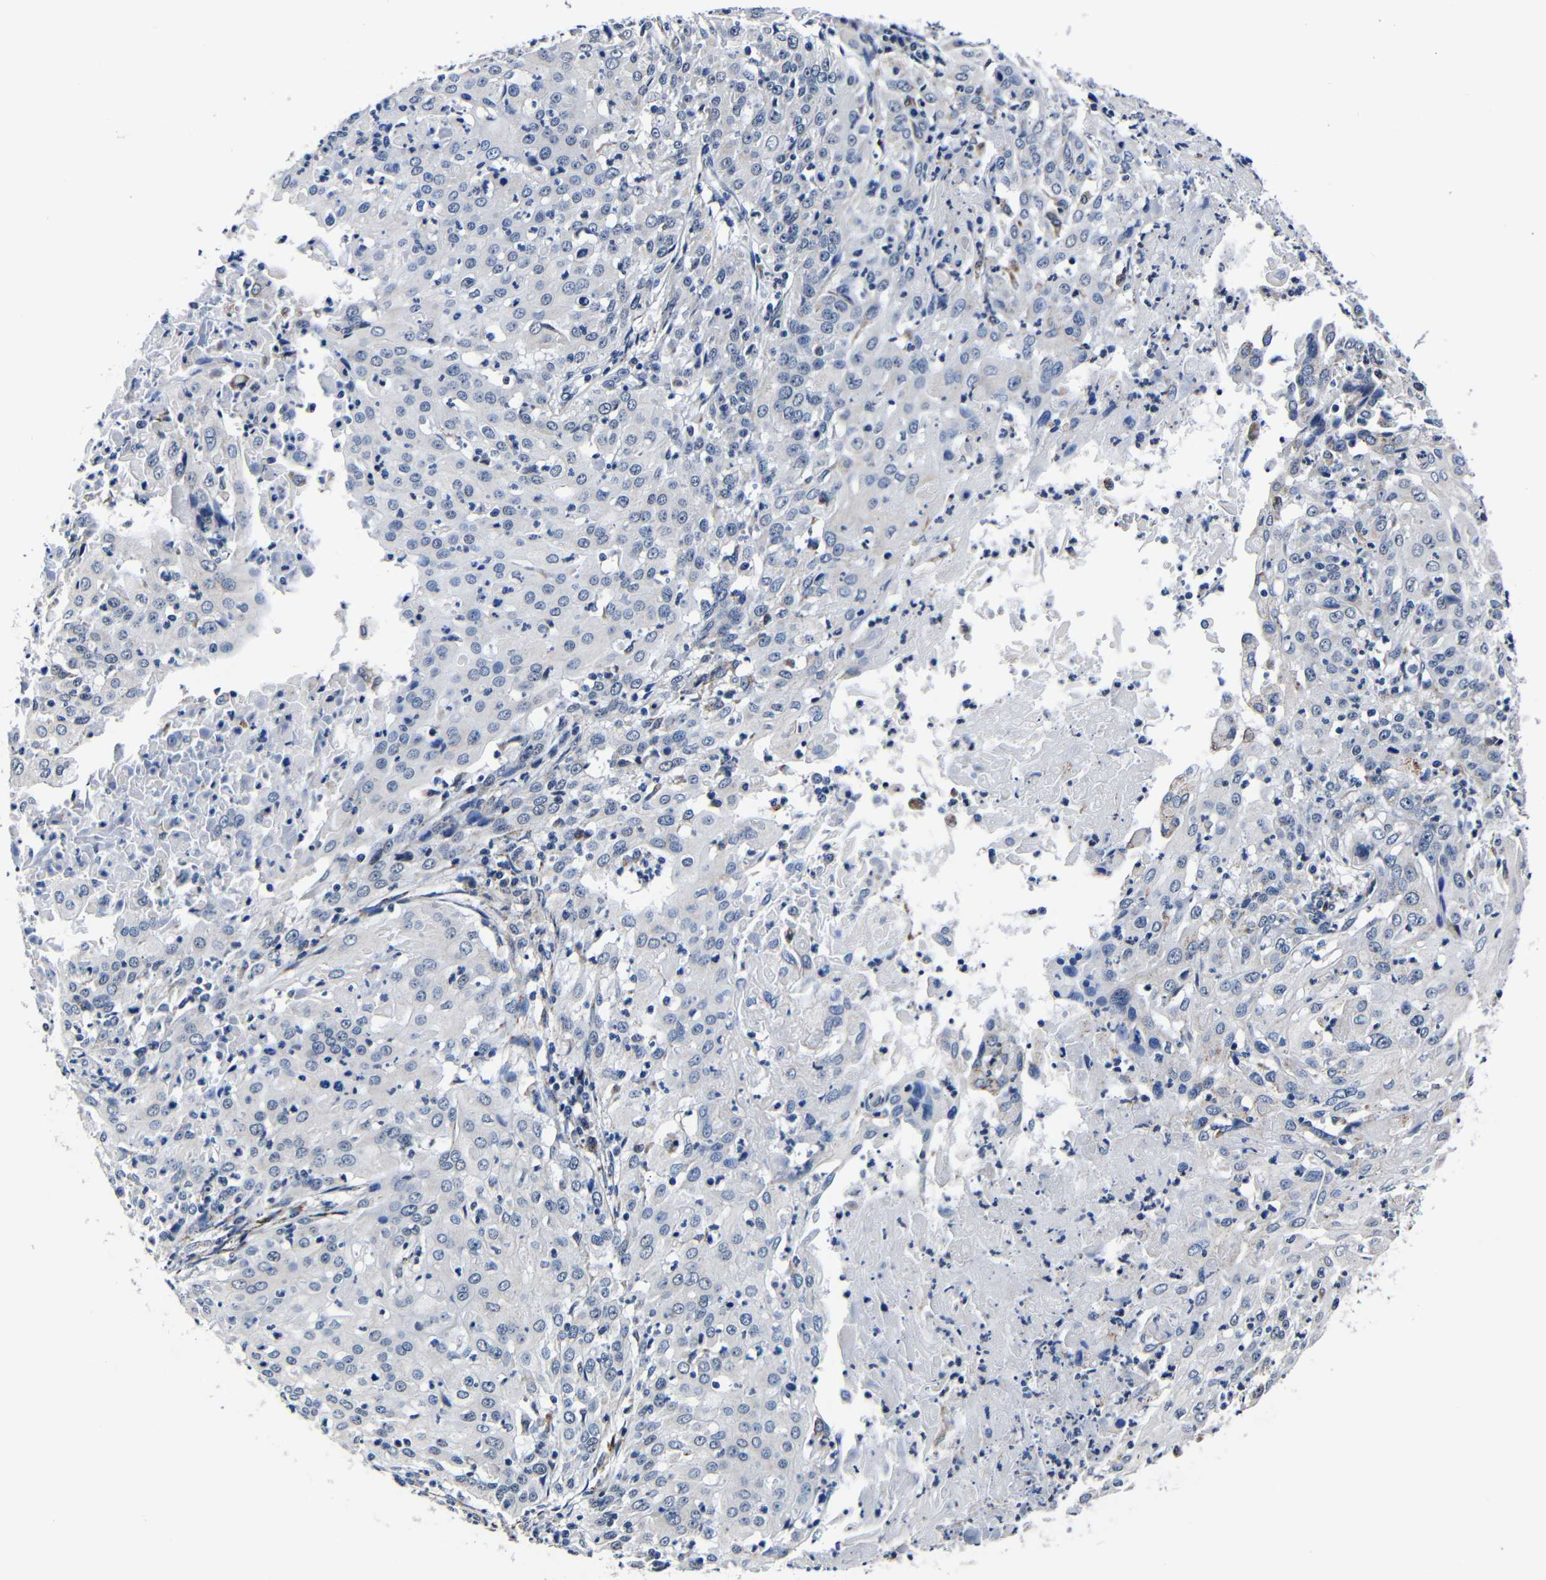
{"staining": {"intensity": "negative", "quantity": "none", "location": "none"}, "tissue": "cervical cancer", "cell_type": "Tumor cells", "image_type": "cancer", "snomed": [{"axis": "morphology", "description": "Squamous cell carcinoma, NOS"}, {"axis": "topography", "description": "Cervix"}], "caption": "The micrograph demonstrates no staining of tumor cells in cervical cancer (squamous cell carcinoma).", "gene": "DEPP1", "patient": {"sex": "female", "age": 39}}